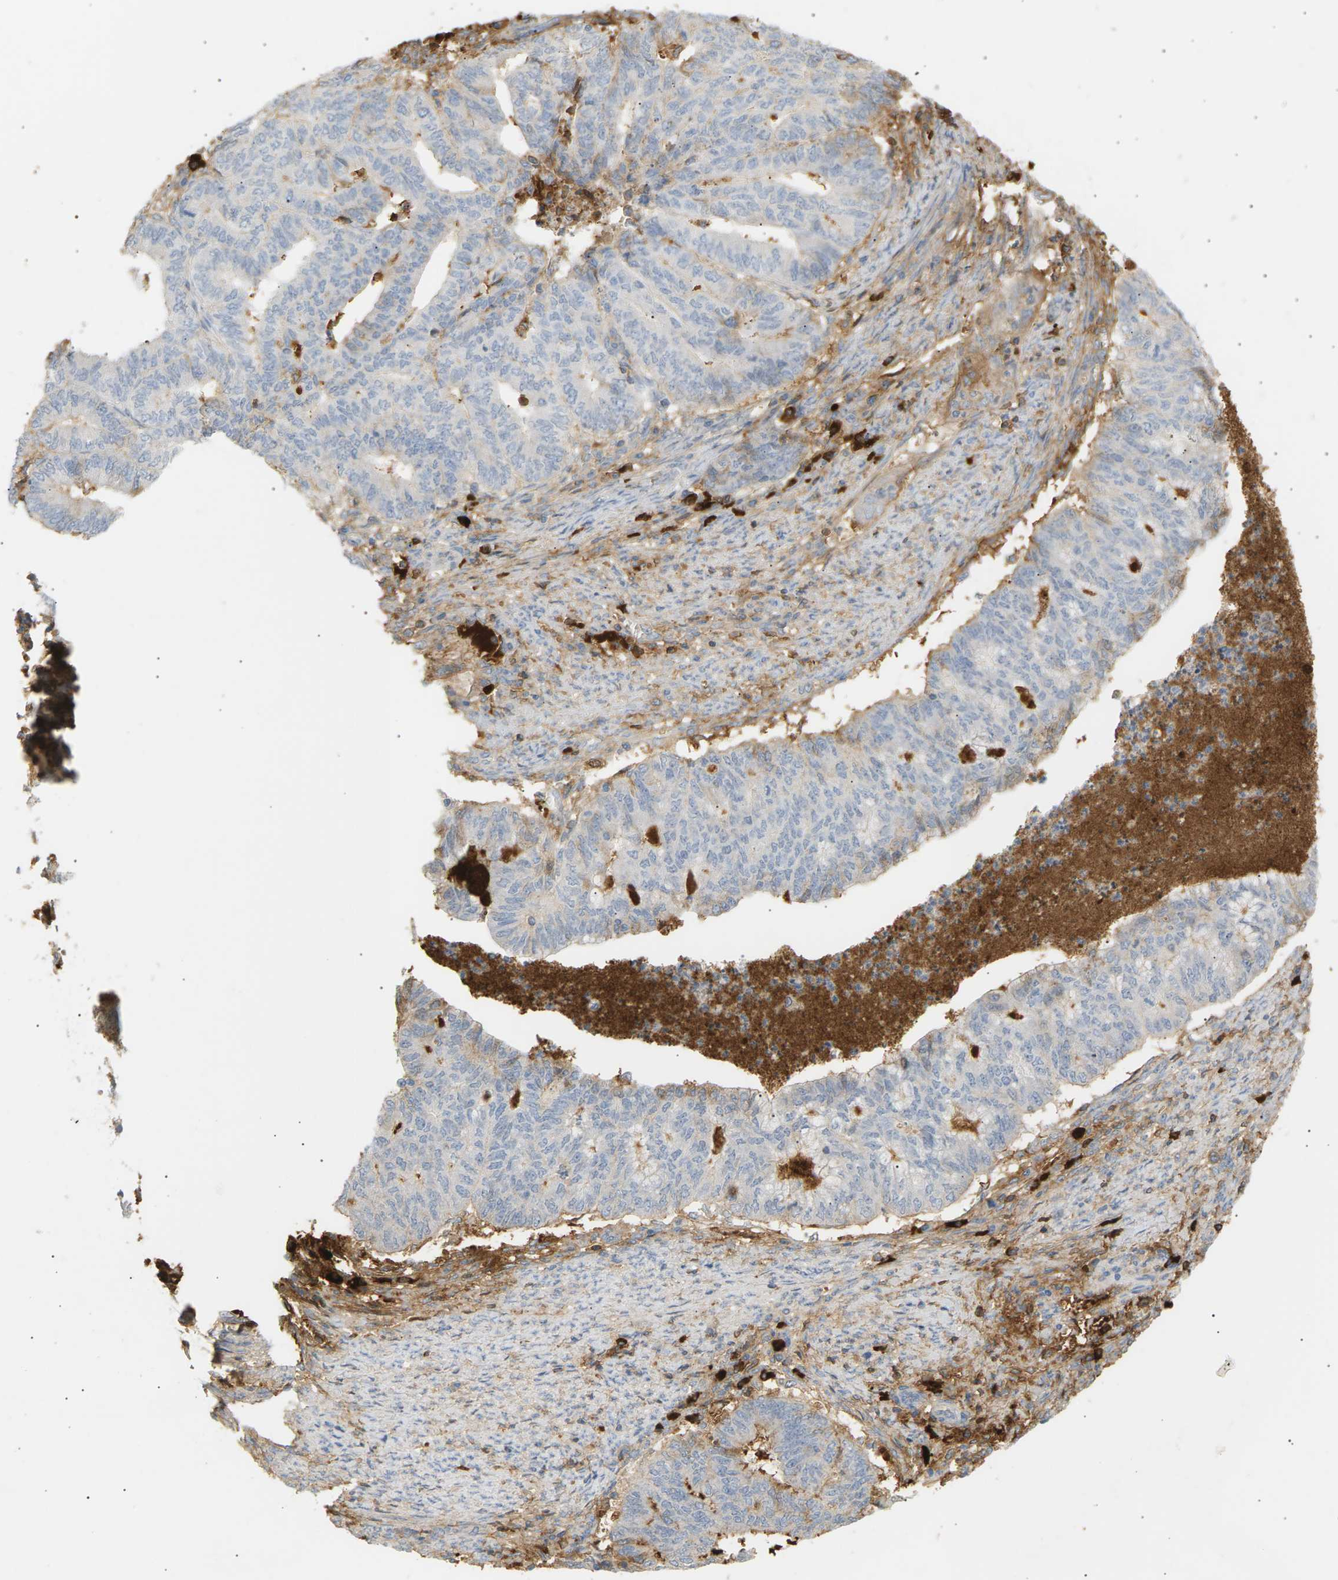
{"staining": {"intensity": "negative", "quantity": "none", "location": "none"}, "tissue": "endometrial cancer", "cell_type": "Tumor cells", "image_type": "cancer", "snomed": [{"axis": "morphology", "description": "Adenocarcinoma, NOS"}, {"axis": "topography", "description": "Endometrium"}], "caption": "Image shows no significant protein positivity in tumor cells of endometrial adenocarcinoma.", "gene": "IGLC3", "patient": {"sex": "female", "age": 79}}